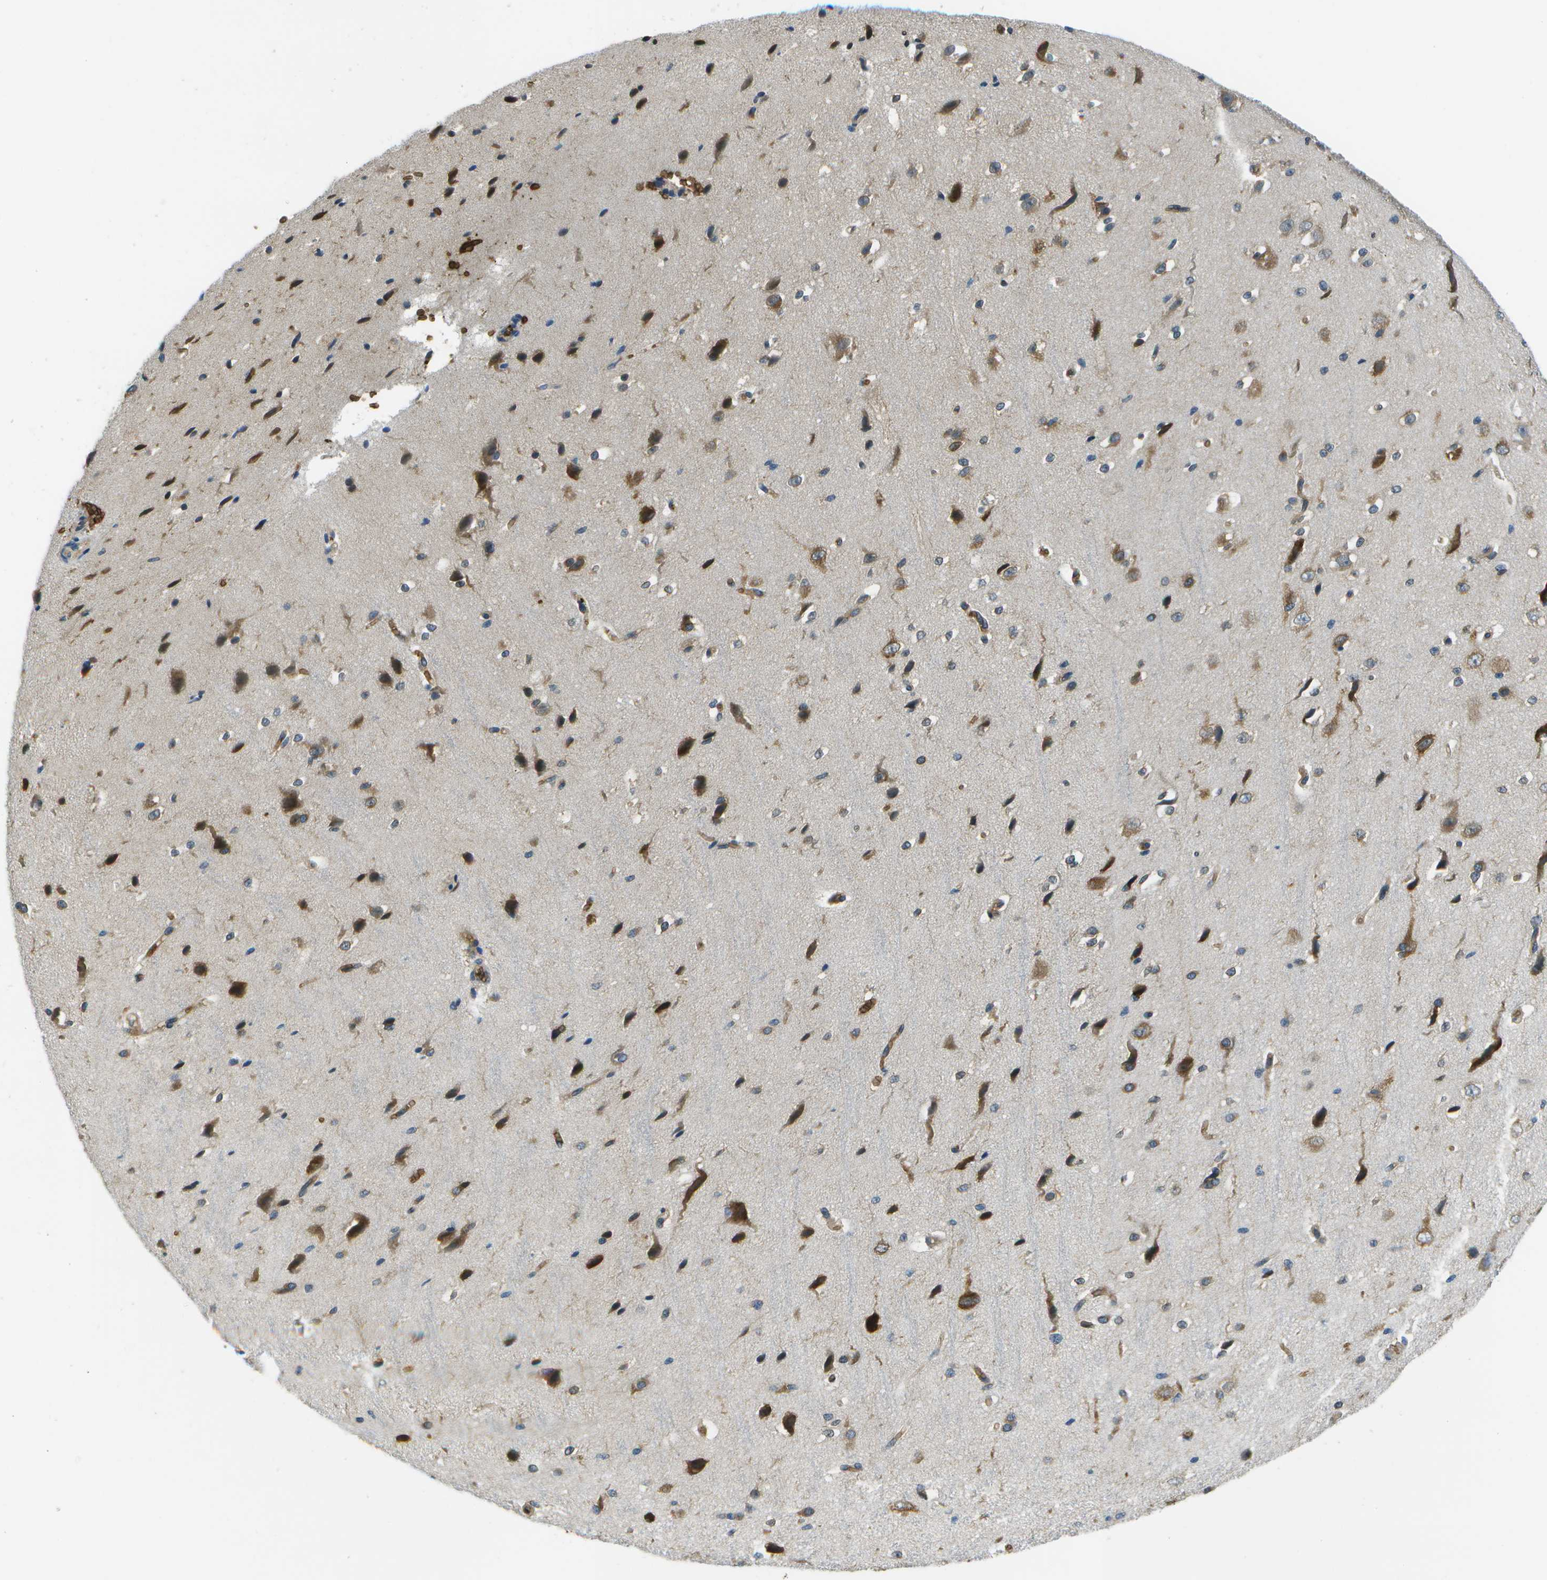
{"staining": {"intensity": "moderate", "quantity": ">75%", "location": "cytoplasmic/membranous"}, "tissue": "cerebral cortex", "cell_type": "Endothelial cells", "image_type": "normal", "snomed": [{"axis": "morphology", "description": "Normal tissue, NOS"}, {"axis": "morphology", "description": "Developmental malformation"}, {"axis": "topography", "description": "Cerebral cortex"}], "caption": "A micrograph showing moderate cytoplasmic/membranous staining in approximately >75% of endothelial cells in benign cerebral cortex, as visualized by brown immunohistochemical staining.", "gene": "CTIF", "patient": {"sex": "female", "age": 30}}